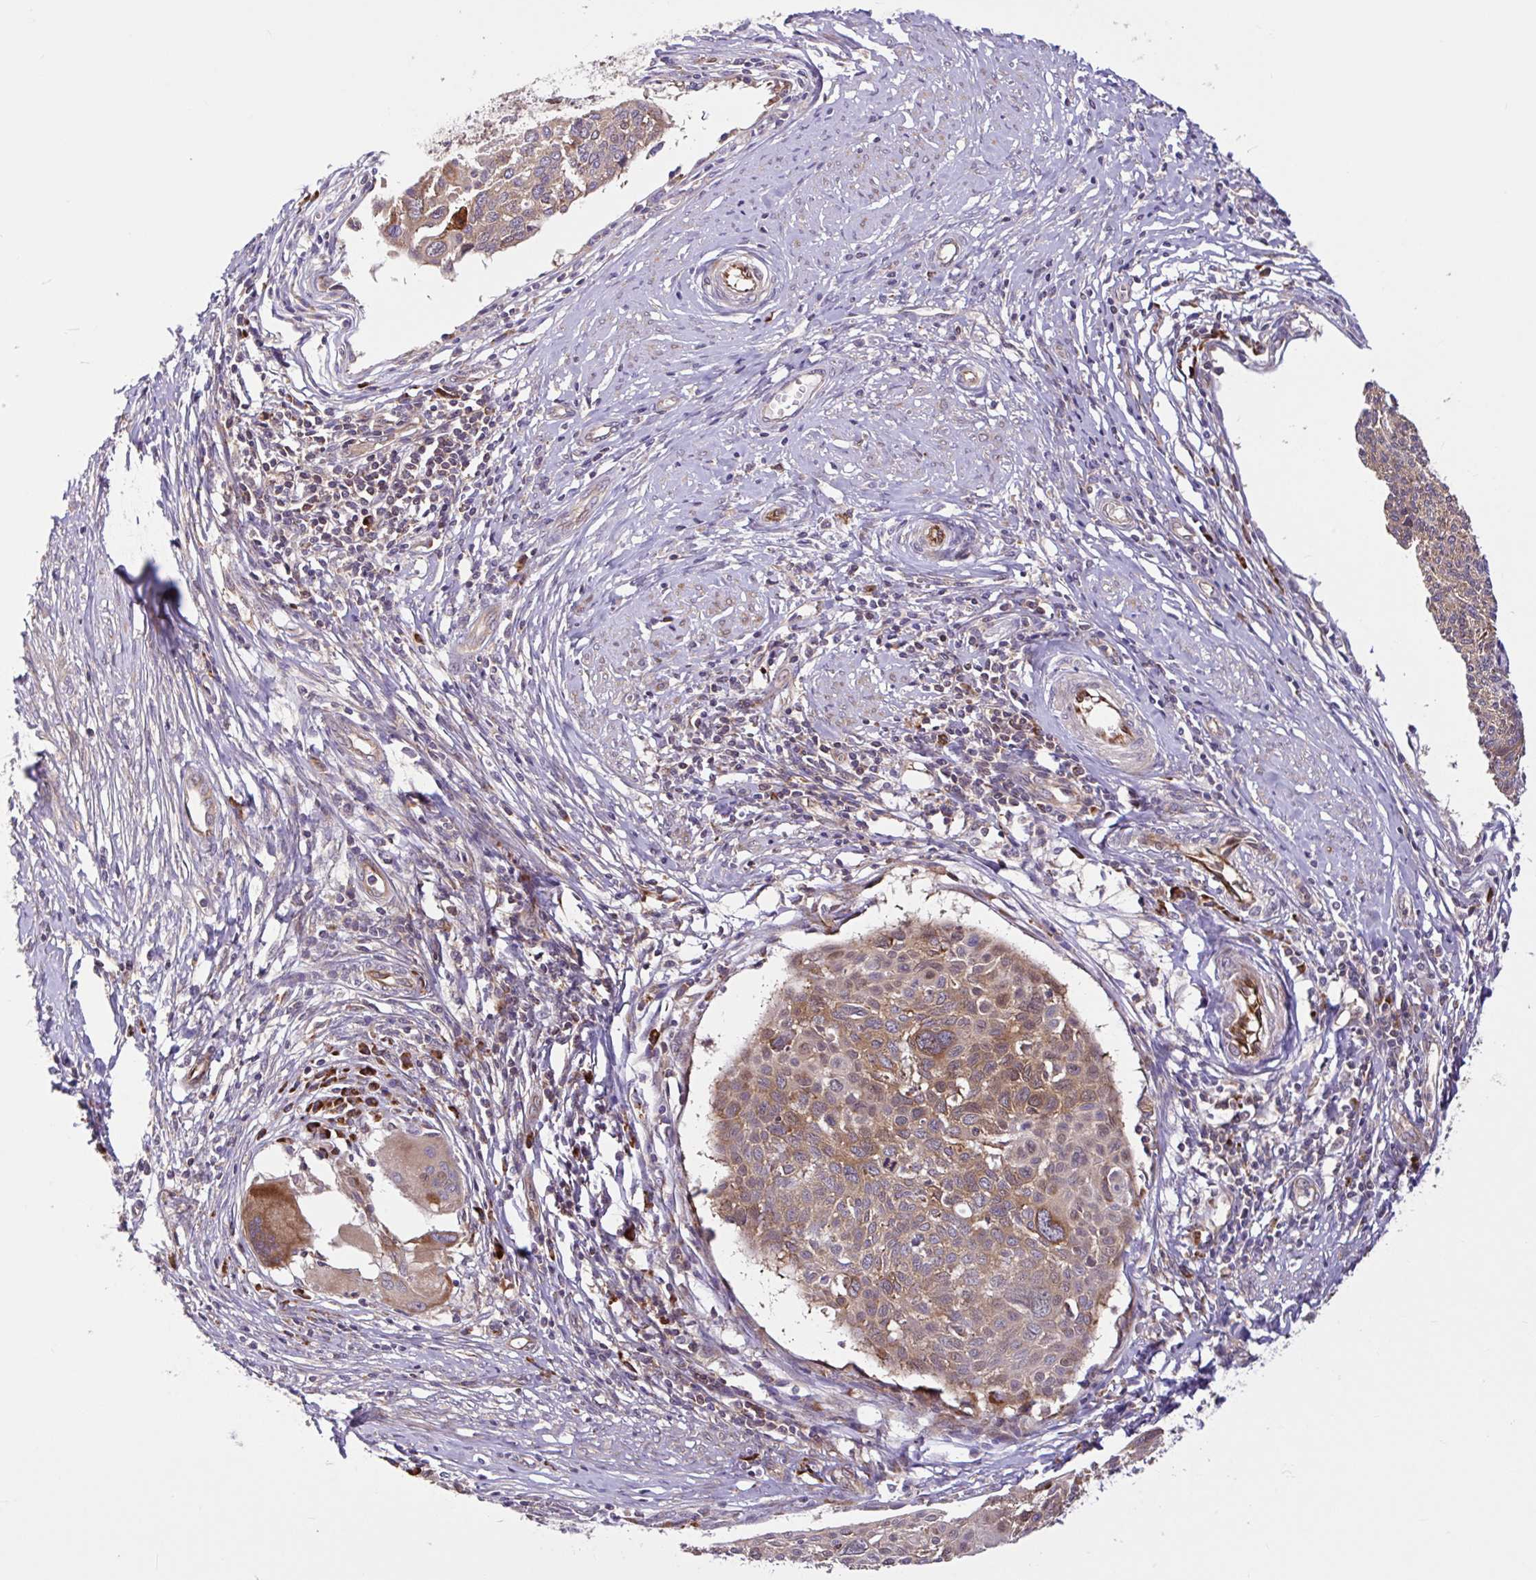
{"staining": {"intensity": "moderate", "quantity": ">75%", "location": "cytoplasmic/membranous"}, "tissue": "cervical cancer", "cell_type": "Tumor cells", "image_type": "cancer", "snomed": [{"axis": "morphology", "description": "Squamous cell carcinoma, NOS"}, {"axis": "topography", "description": "Cervix"}], "caption": "High-power microscopy captured an immunohistochemistry (IHC) micrograph of cervical cancer (squamous cell carcinoma), revealing moderate cytoplasmic/membranous expression in approximately >75% of tumor cells.", "gene": "NTPCR", "patient": {"sex": "female", "age": 49}}